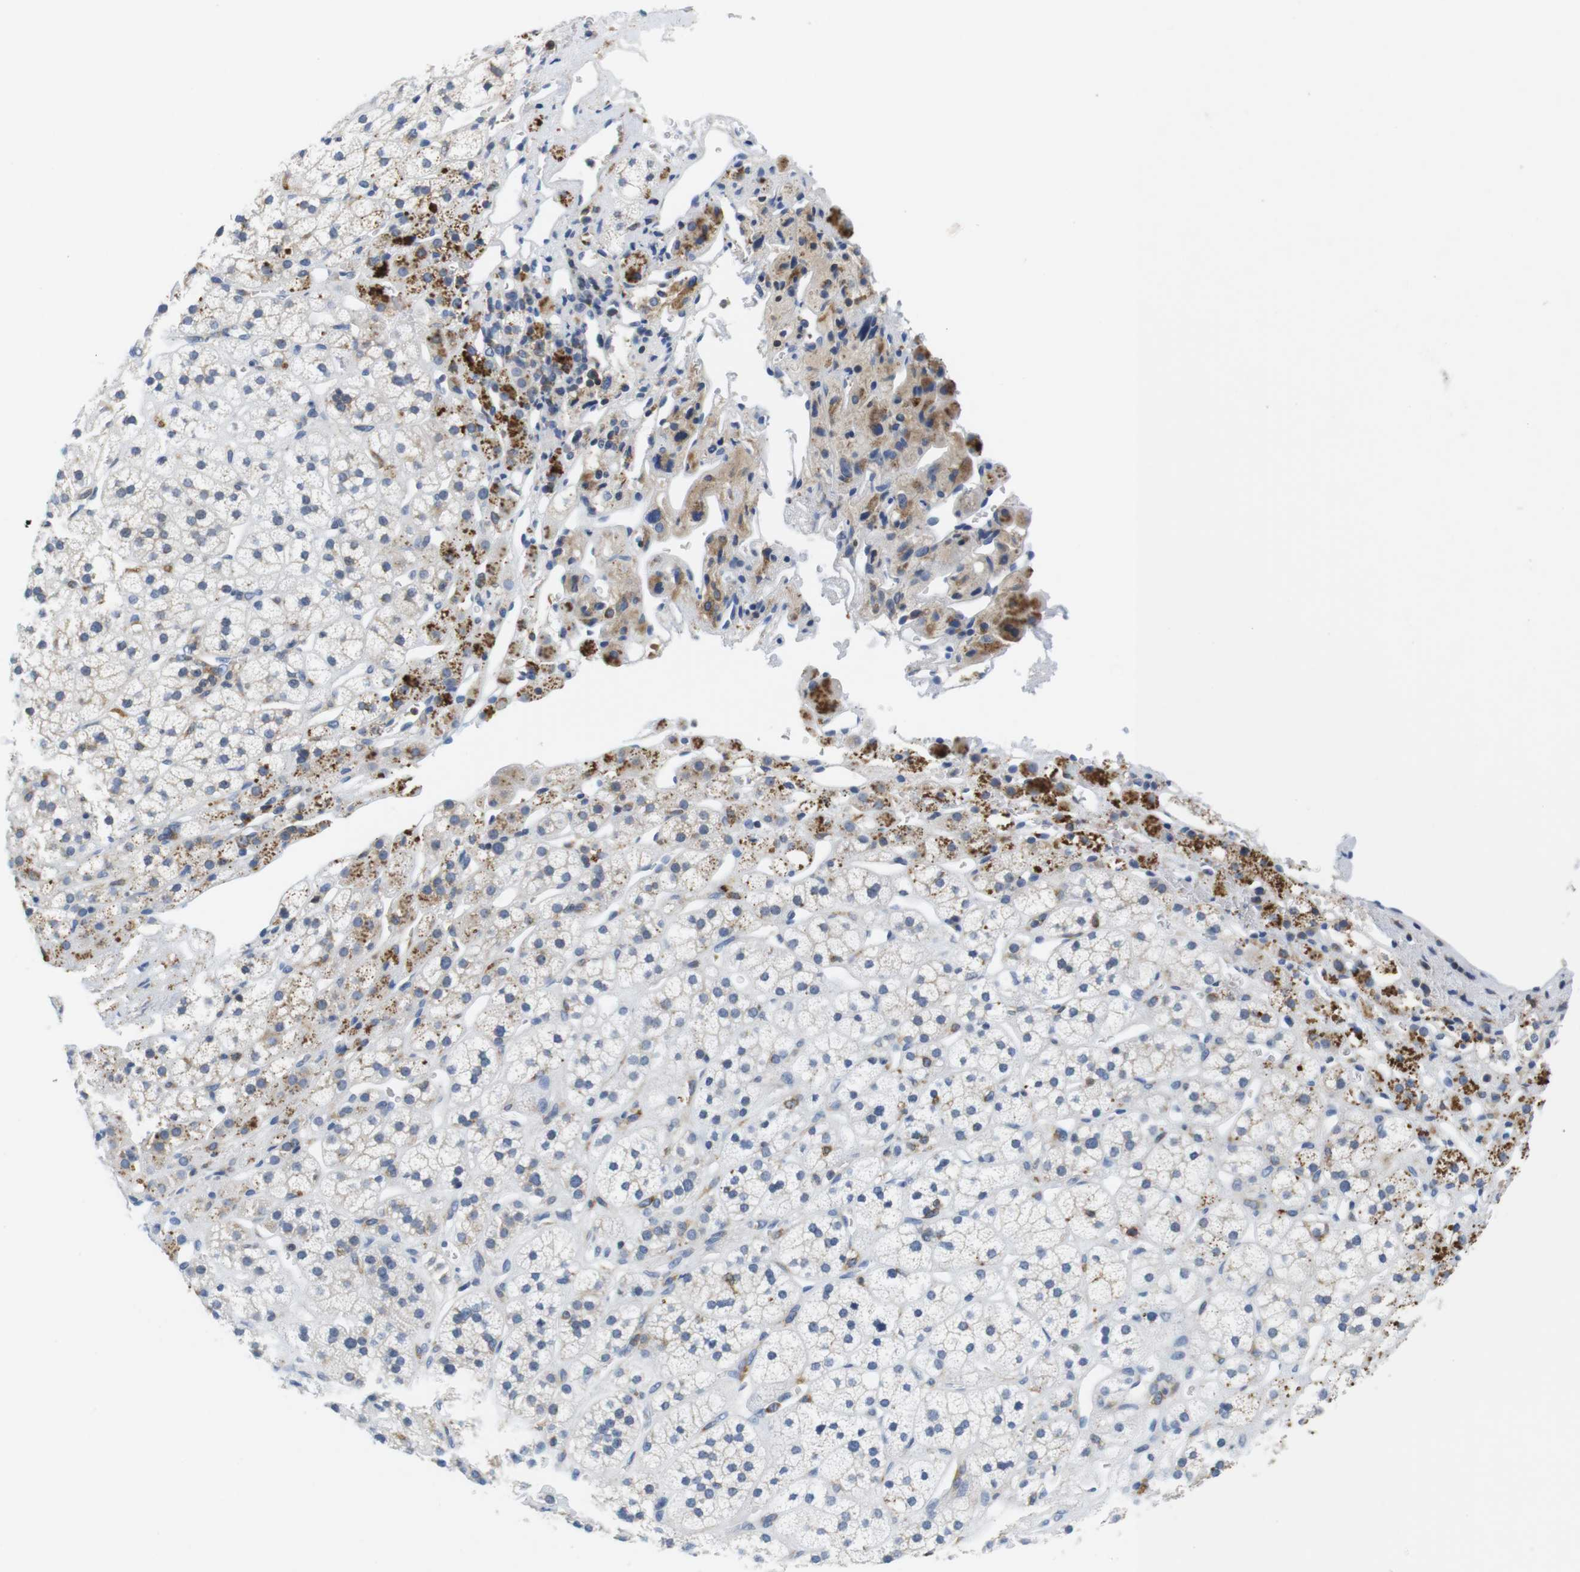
{"staining": {"intensity": "moderate", "quantity": "<25%", "location": "cytoplasmic/membranous"}, "tissue": "adrenal gland", "cell_type": "Glandular cells", "image_type": "normal", "snomed": [{"axis": "morphology", "description": "Normal tissue, NOS"}, {"axis": "topography", "description": "Adrenal gland"}], "caption": "Protein expression analysis of normal adrenal gland demonstrates moderate cytoplasmic/membranous expression in about <25% of glandular cells. (DAB (3,3'-diaminobenzidine) IHC with brightfield microscopy, high magnification).", "gene": "CNGA2", "patient": {"sex": "male", "age": 56}}